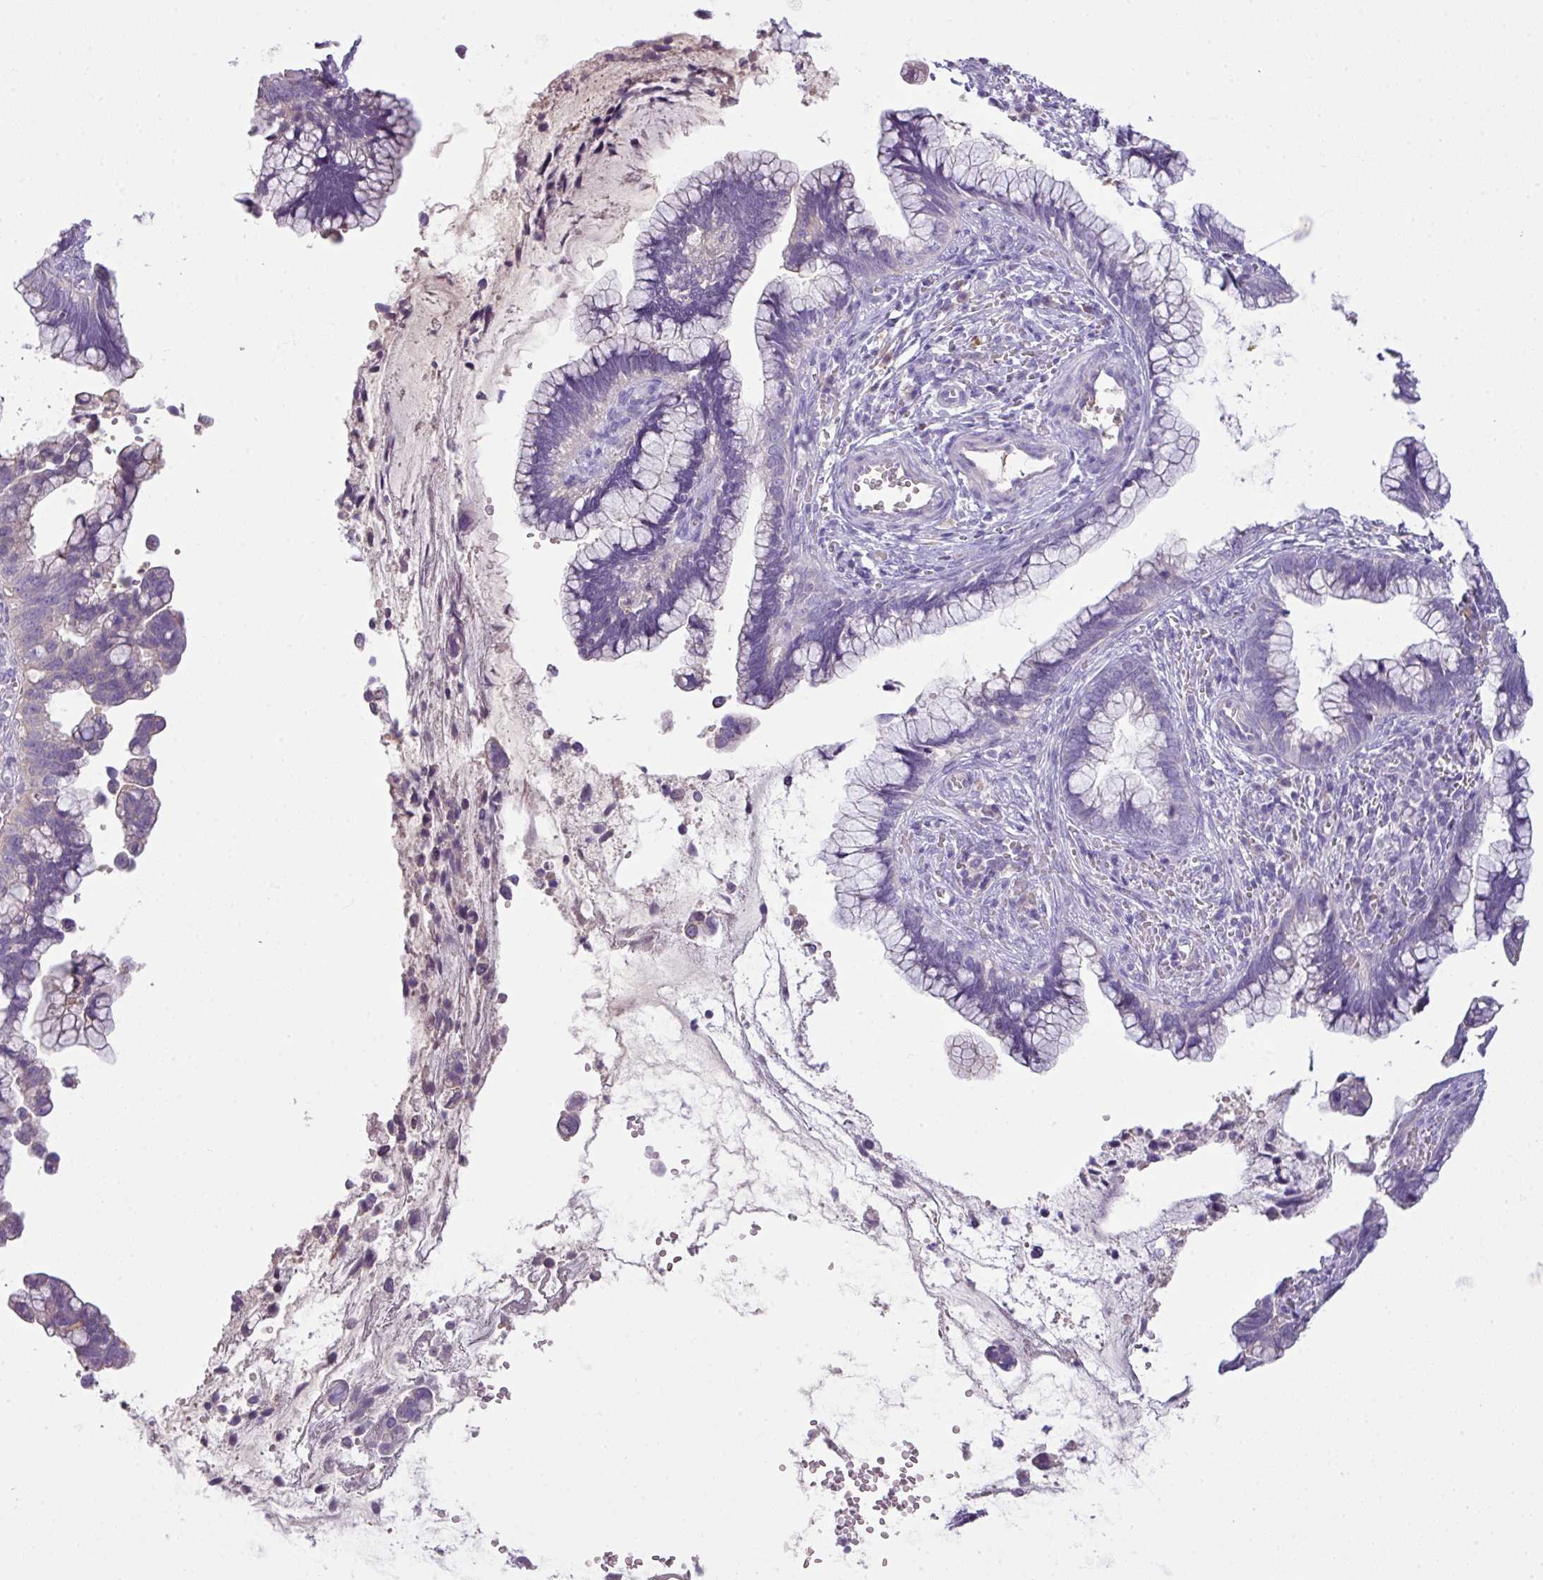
{"staining": {"intensity": "negative", "quantity": "none", "location": "none"}, "tissue": "cervical cancer", "cell_type": "Tumor cells", "image_type": "cancer", "snomed": [{"axis": "morphology", "description": "Adenocarcinoma, NOS"}, {"axis": "topography", "description": "Cervix"}], "caption": "This is a histopathology image of immunohistochemistry (IHC) staining of cervical cancer (adenocarcinoma), which shows no staining in tumor cells.", "gene": "OR6C6", "patient": {"sex": "female", "age": 44}}